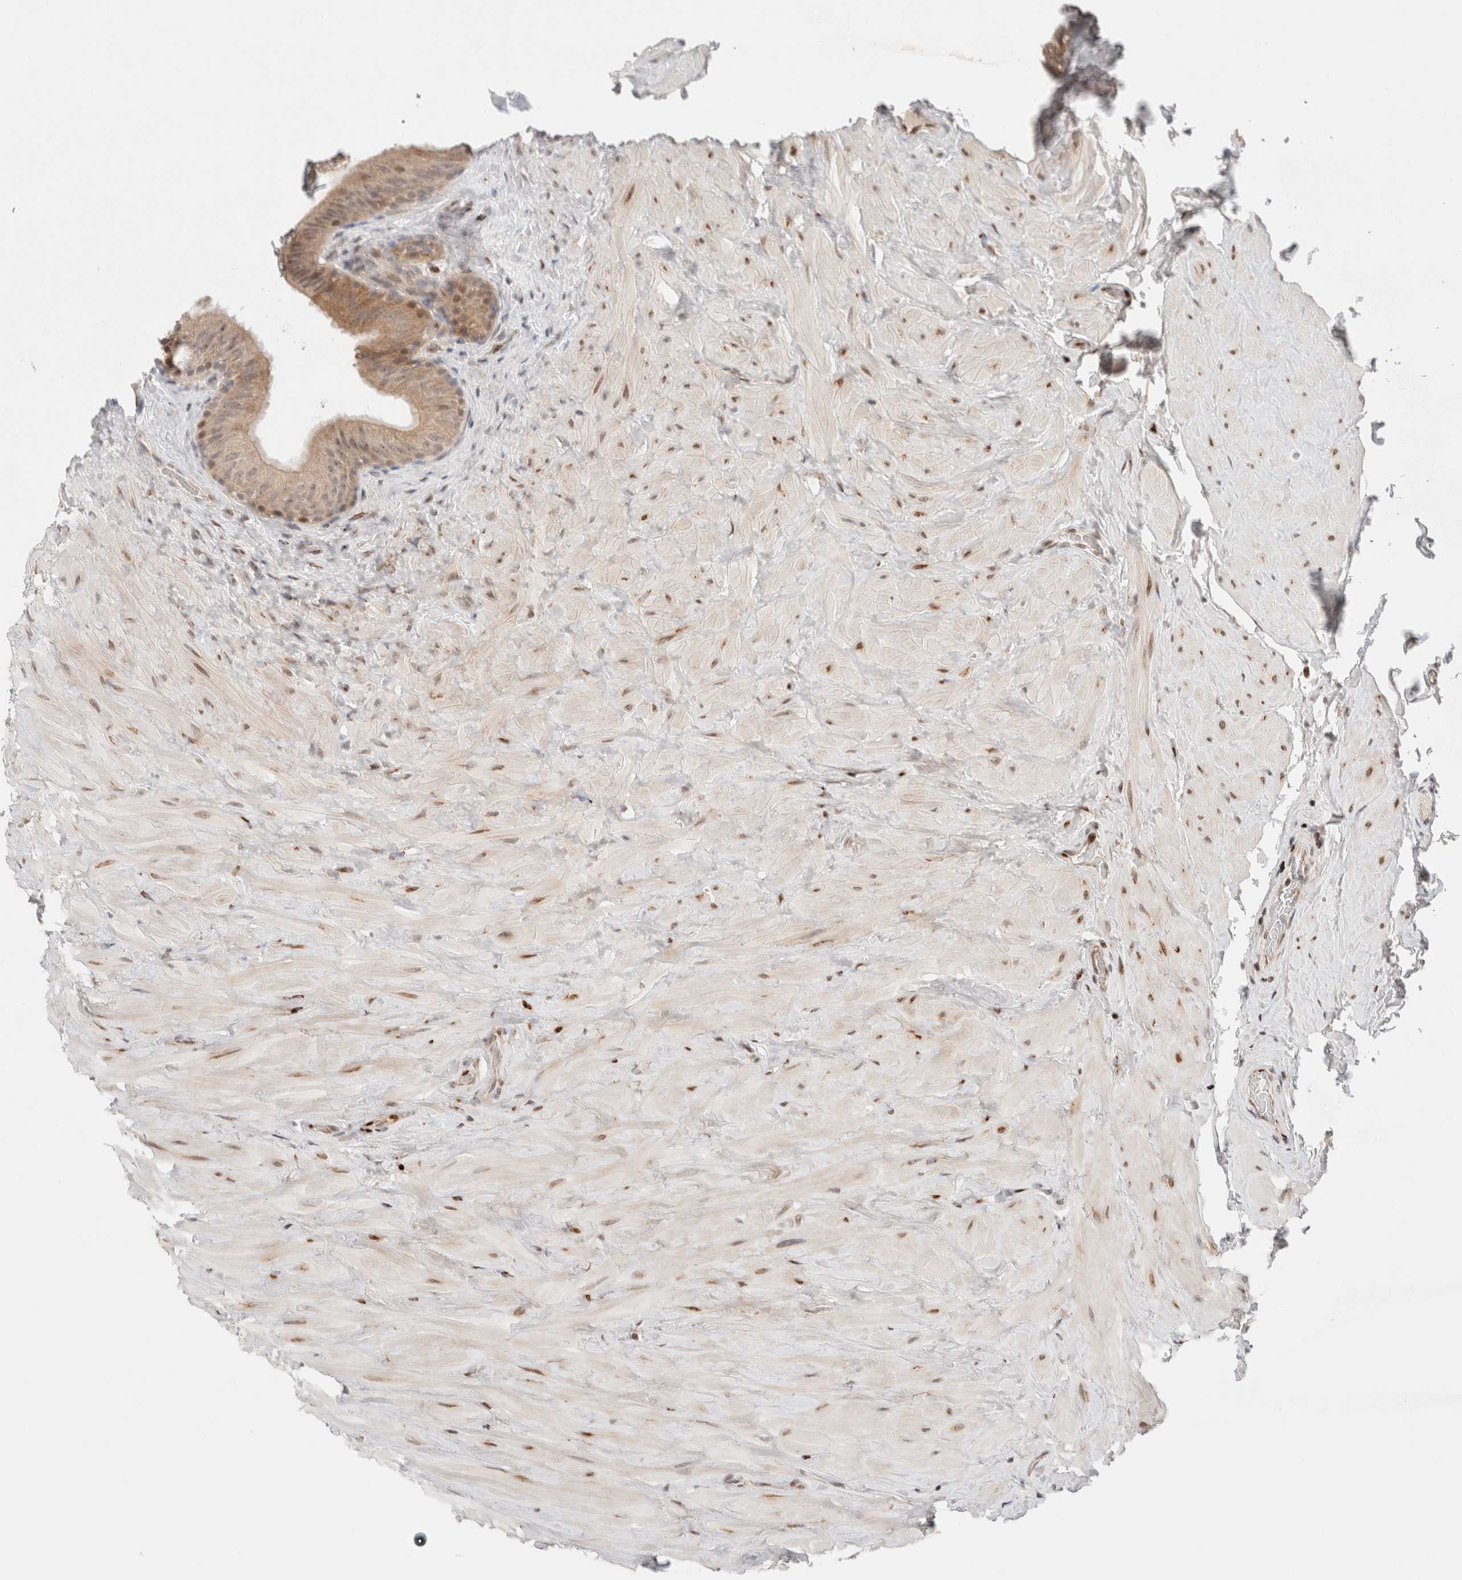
{"staining": {"intensity": "moderate", "quantity": "25%-75%", "location": "cytoplasmic/membranous,nuclear"}, "tissue": "epididymis", "cell_type": "Glandular cells", "image_type": "normal", "snomed": [{"axis": "morphology", "description": "Normal tissue, NOS"}, {"axis": "topography", "description": "Vascular tissue"}, {"axis": "topography", "description": "Epididymis"}], "caption": "Immunohistochemistry (IHC) of unremarkable human epididymis shows medium levels of moderate cytoplasmic/membranous,nuclear expression in approximately 25%-75% of glandular cells. (DAB (3,3'-diaminobenzidine) IHC with brightfield microscopy, high magnification).", "gene": "ERI3", "patient": {"sex": "male", "age": 49}}